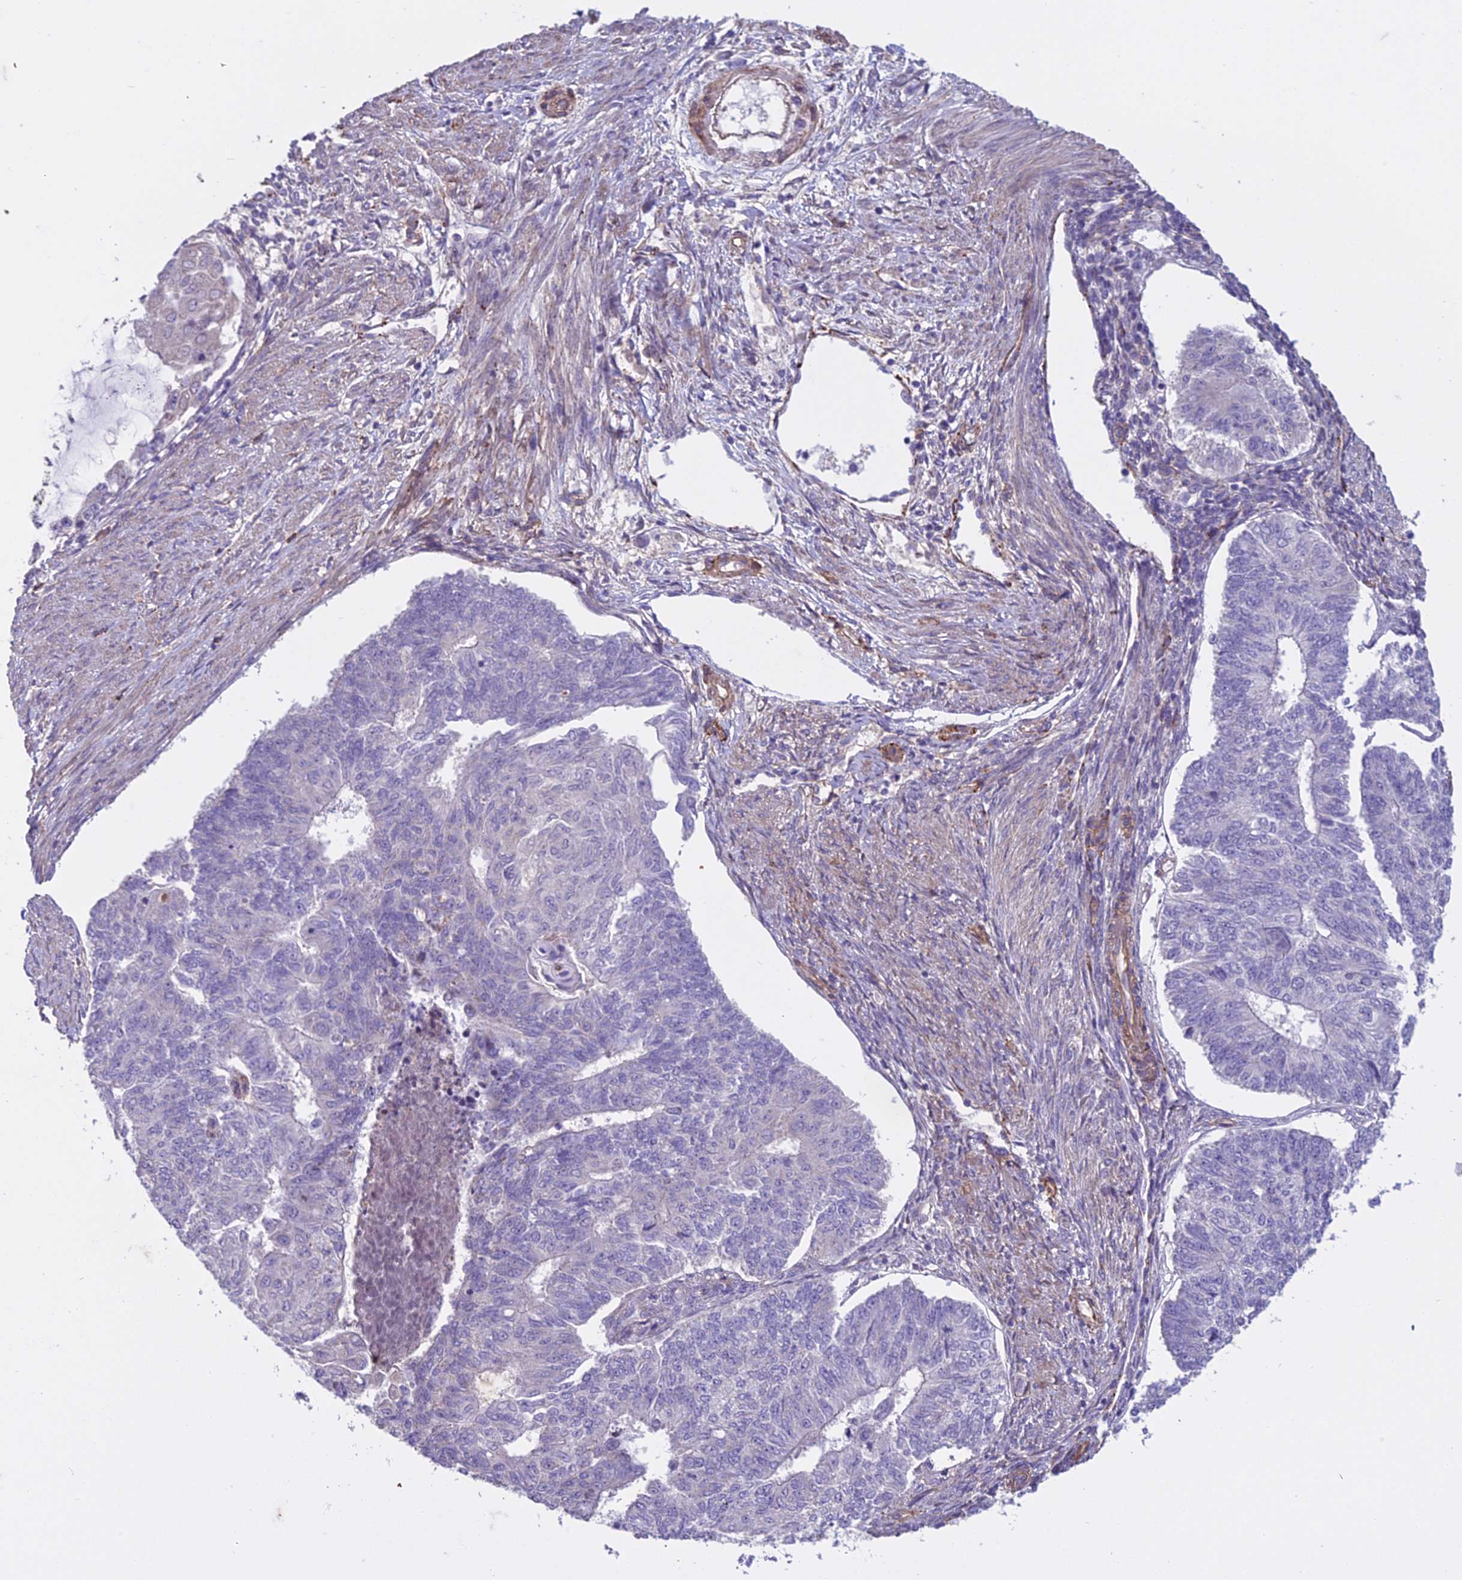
{"staining": {"intensity": "negative", "quantity": "none", "location": "none"}, "tissue": "endometrial cancer", "cell_type": "Tumor cells", "image_type": "cancer", "snomed": [{"axis": "morphology", "description": "Adenocarcinoma, NOS"}, {"axis": "topography", "description": "Endometrium"}], "caption": "There is no significant positivity in tumor cells of adenocarcinoma (endometrial).", "gene": "DUS2", "patient": {"sex": "female", "age": 32}}